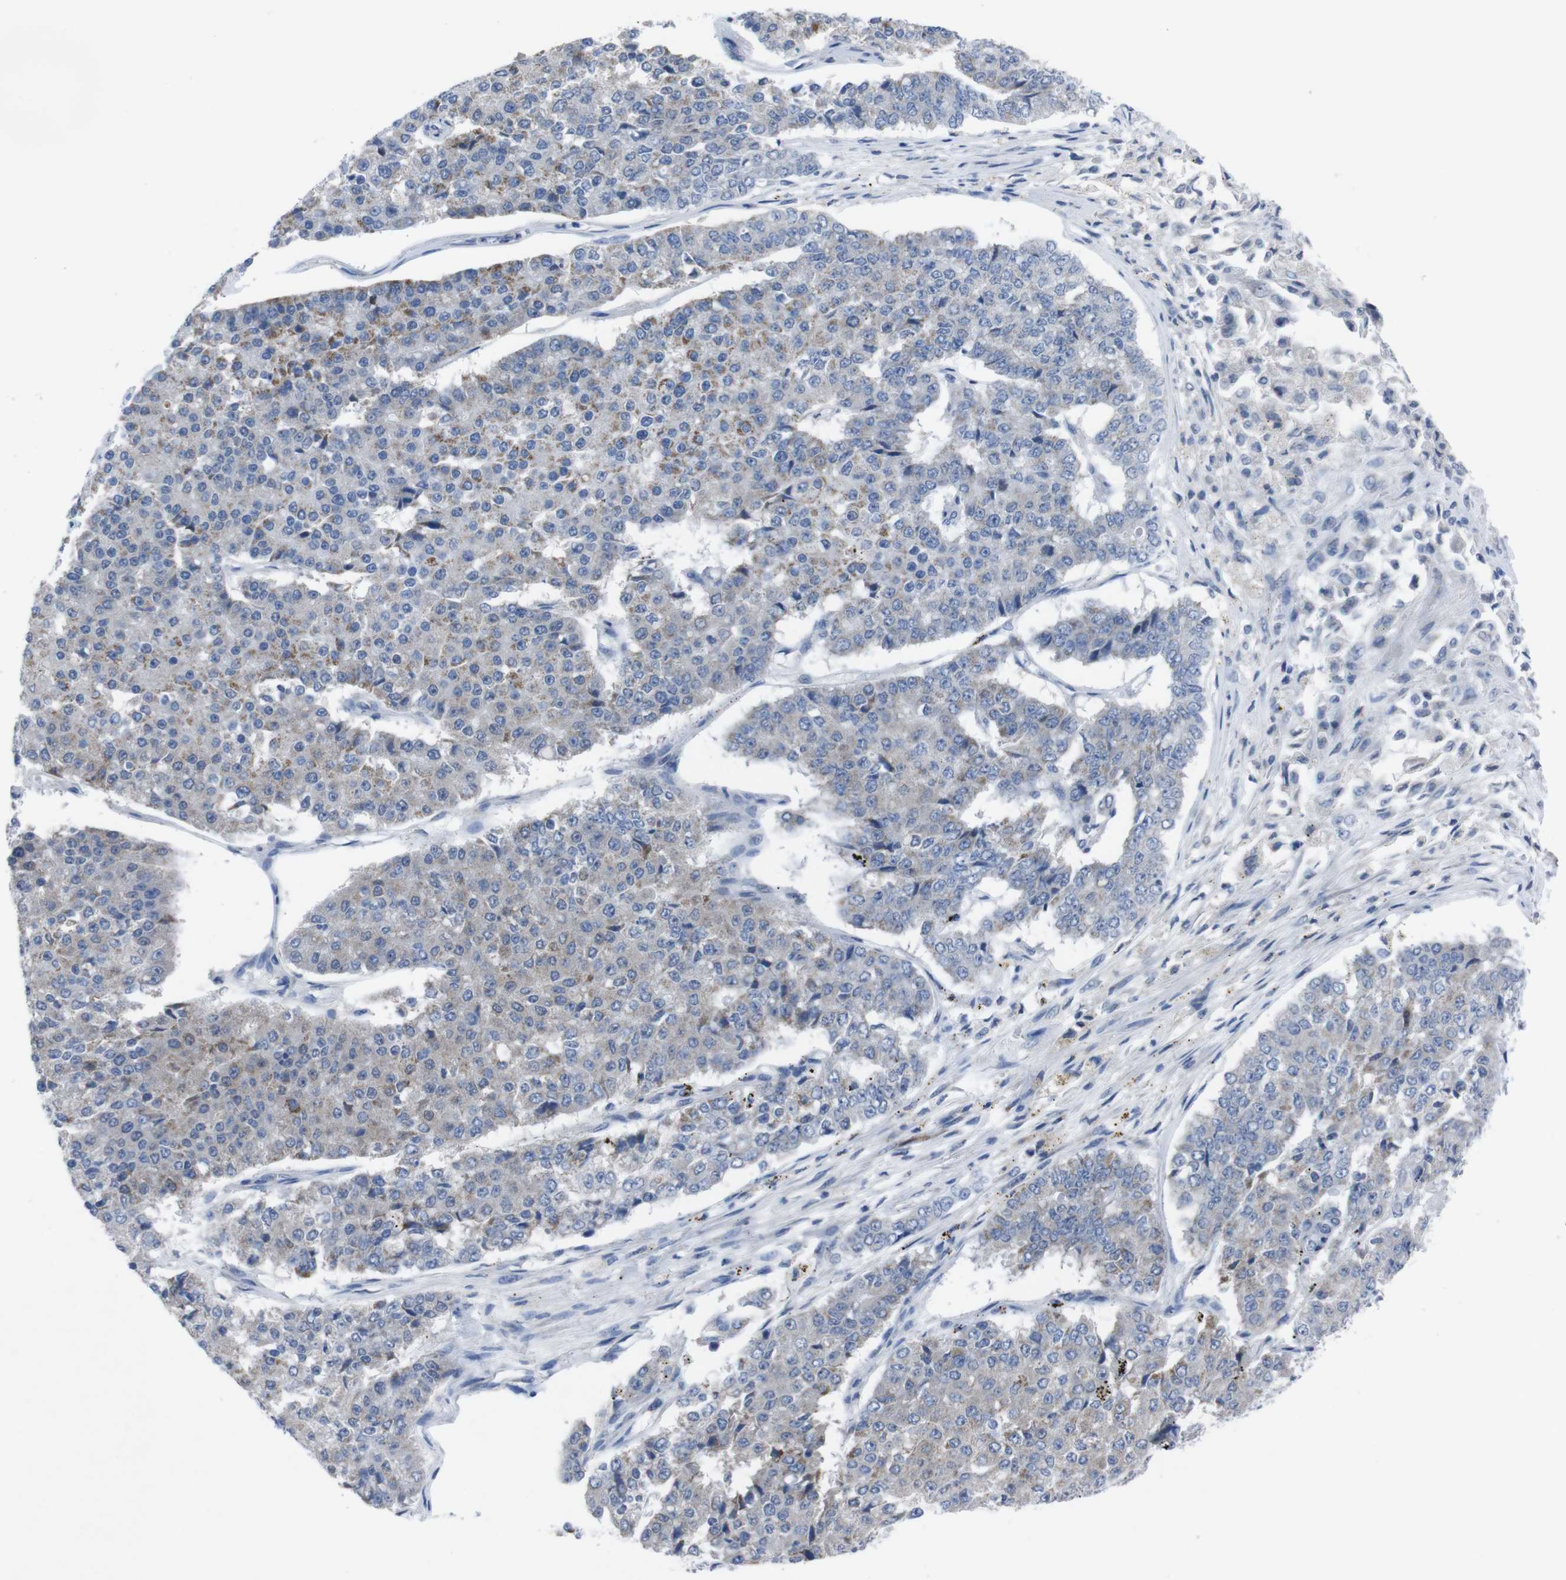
{"staining": {"intensity": "moderate", "quantity": "<25%", "location": "cytoplasmic/membranous"}, "tissue": "pancreatic cancer", "cell_type": "Tumor cells", "image_type": "cancer", "snomed": [{"axis": "morphology", "description": "Adenocarcinoma, NOS"}, {"axis": "topography", "description": "Pancreas"}], "caption": "This photomicrograph displays immunohistochemistry staining of human pancreatic cancer, with low moderate cytoplasmic/membranous expression in approximately <25% of tumor cells.", "gene": "IRF4", "patient": {"sex": "male", "age": 50}}